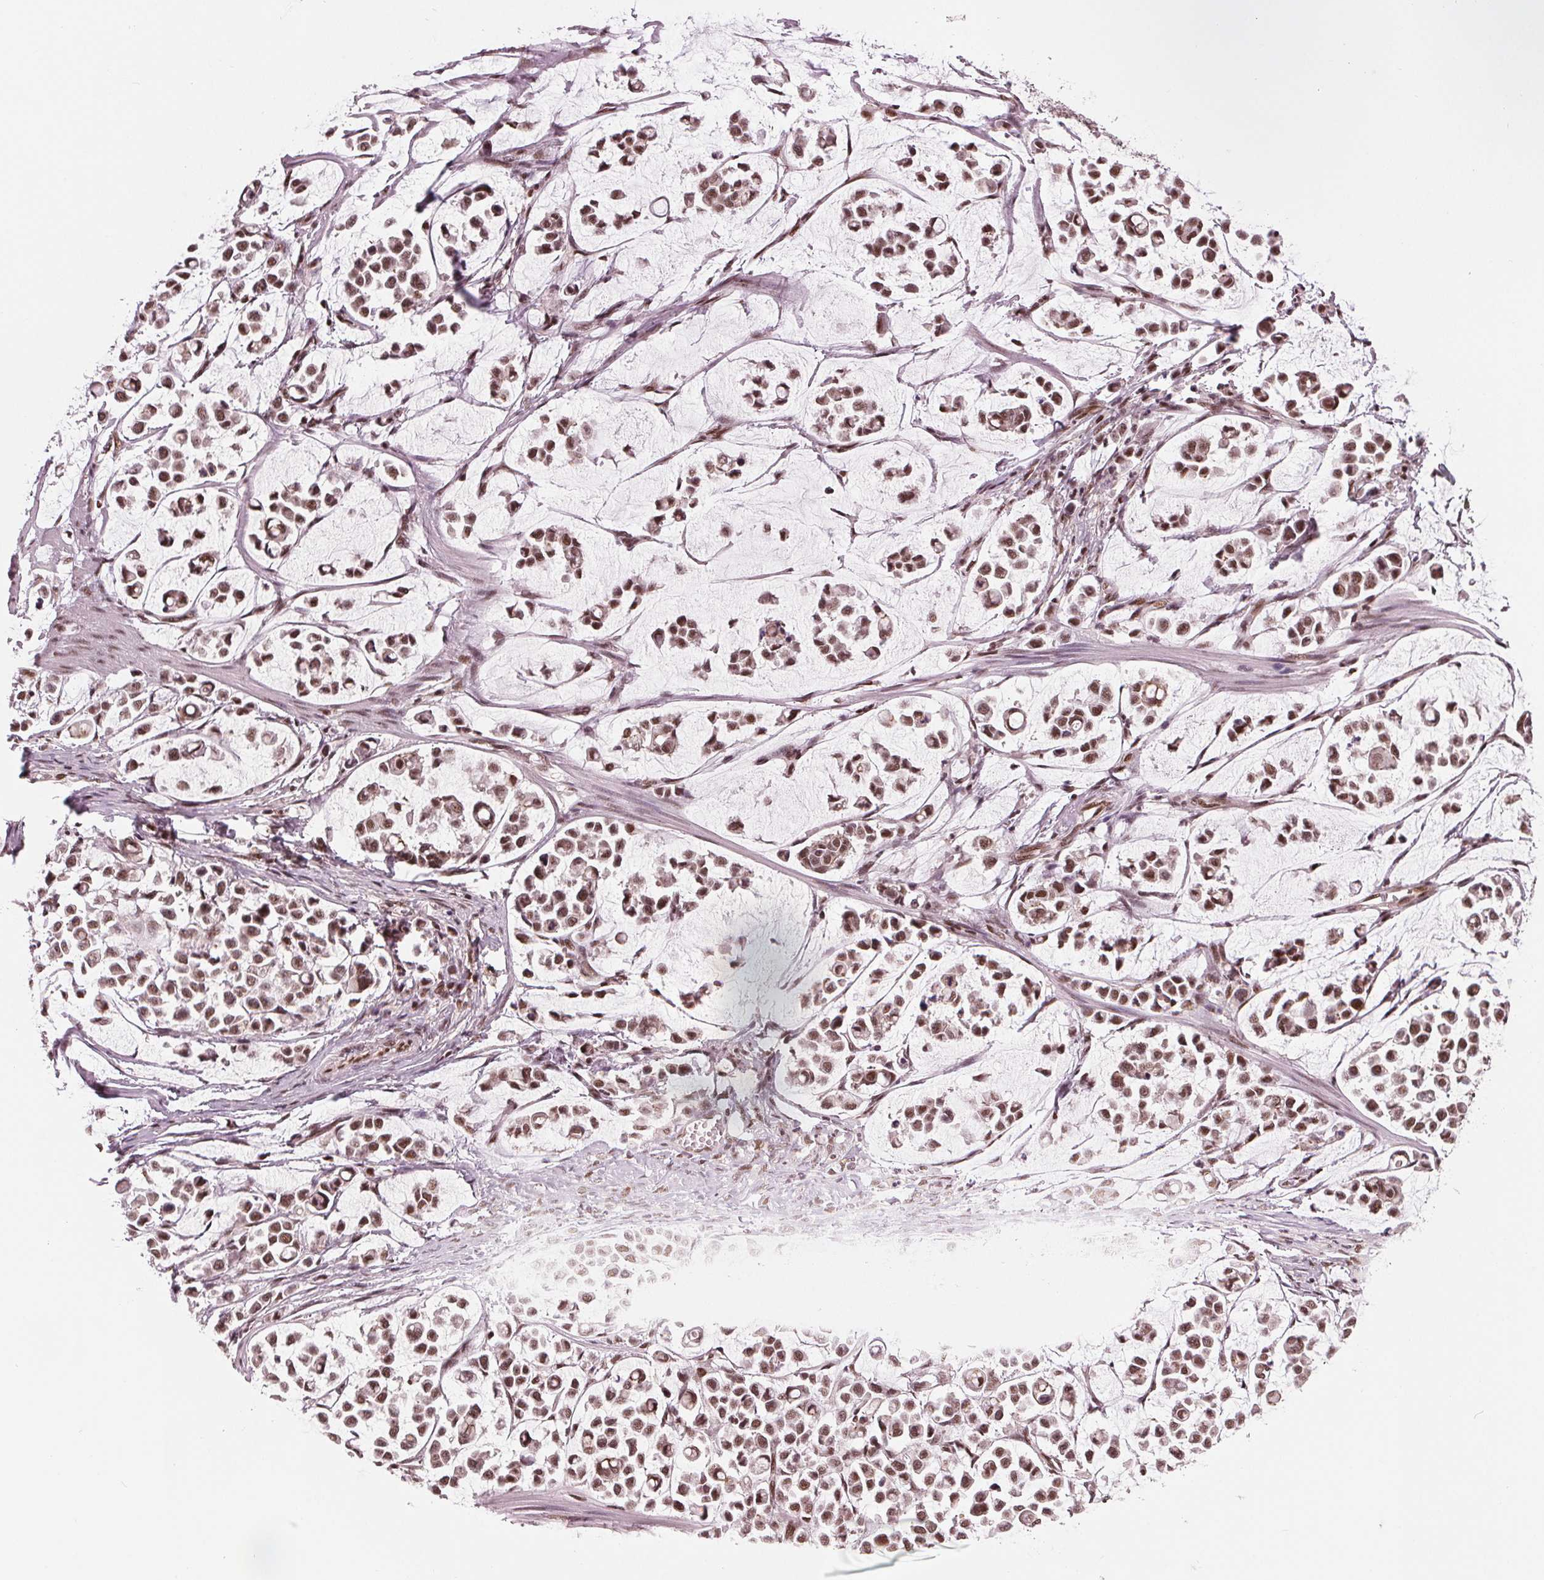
{"staining": {"intensity": "moderate", "quantity": ">75%", "location": "nuclear"}, "tissue": "stomach cancer", "cell_type": "Tumor cells", "image_type": "cancer", "snomed": [{"axis": "morphology", "description": "Adenocarcinoma, NOS"}, {"axis": "topography", "description": "Stomach"}], "caption": "Immunohistochemical staining of human adenocarcinoma (stomach) reveals moderate nuclear protein positivity in about >75% of tumor cells. Nuclei are stained in blue.", "gene": "LSM2", "patient": {"sex": "male", "age": 82}}